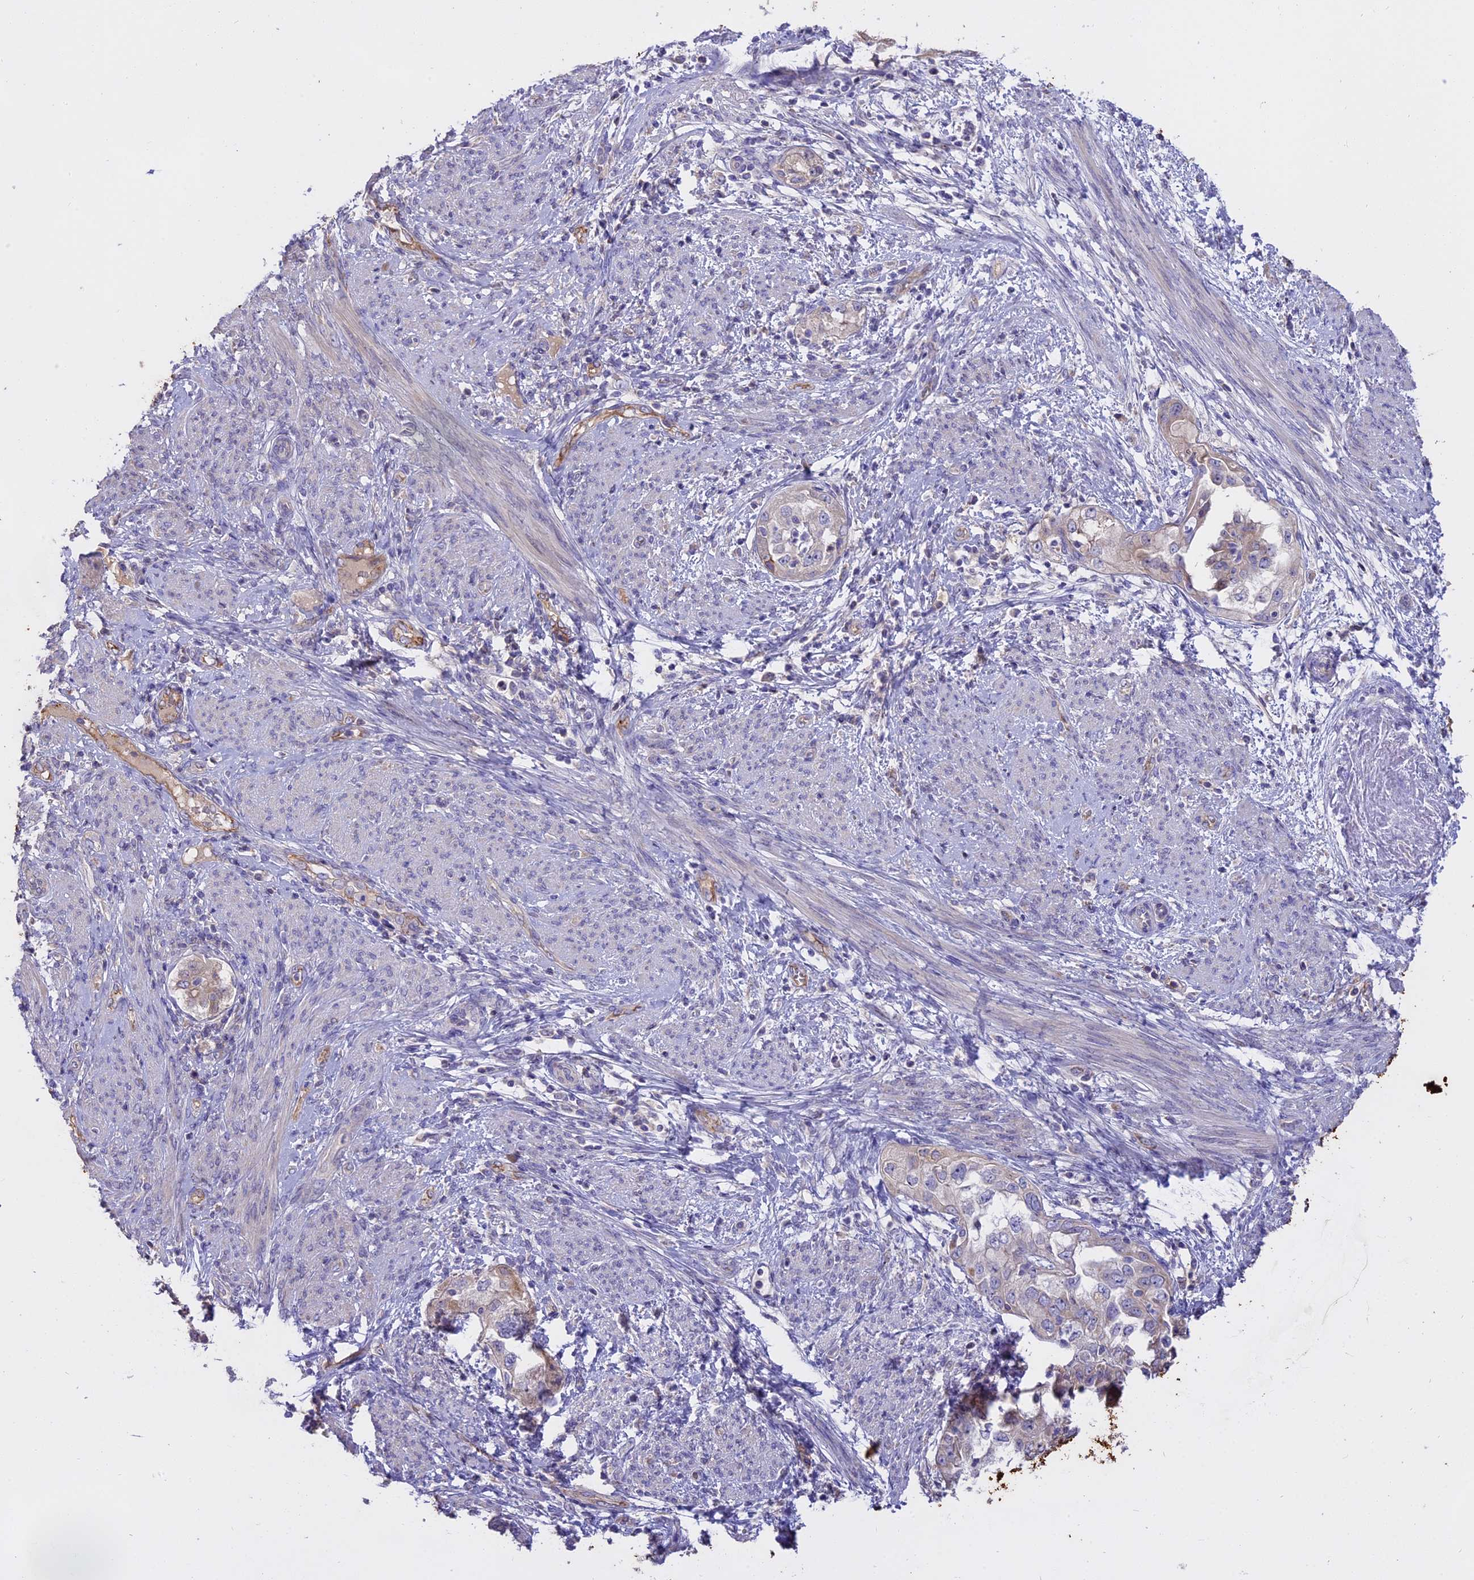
{"staining": {"intensity": "moderate", "quantity": "<25%", "location": "cytoplasmic/membranous"}, "tissue": "endometrial cancer", "cell_type": "Tumor cells", "image_type": "cancer", "snomed": [{"axis": "morphology", "description": "Adenocarcinoma, NOS"}, {"axis": "topography", "description": "Endometrium"}], "caption": "A high-resolution micrograph shows IHC staining of adenocarcinoma (endometrial), which exhibits moderate cytoplasmic/membranous positivity in approximately <25% of tumor cells. The staining is performed using DAB brown chromogen to label protein expression. The nuclei are counter-stained blue using hematoxylin.", "gene": "WFDC2", "patient": {"sex": "female", "age": 85}}